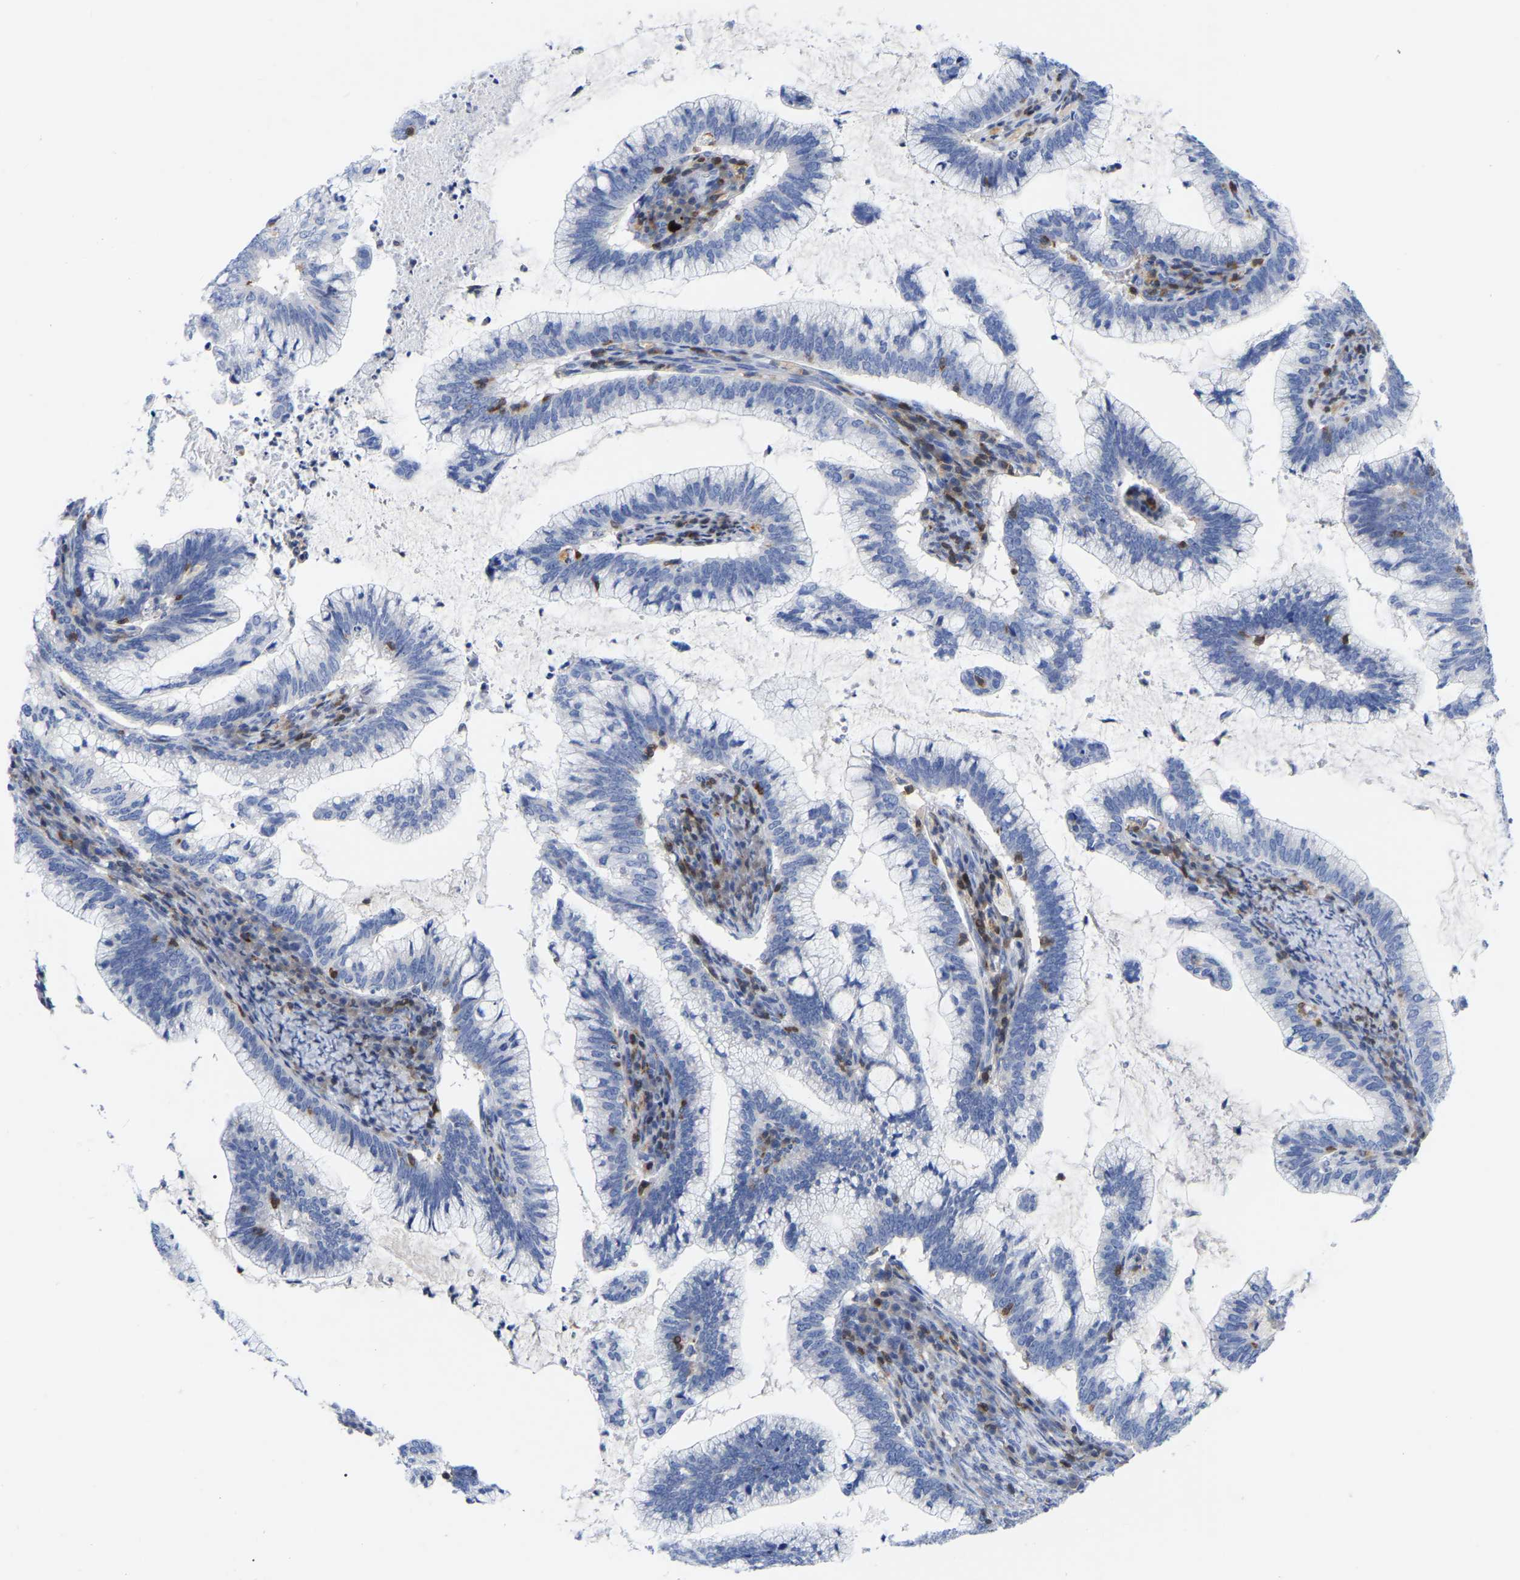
{"staining": {"intensity": "negative", "quantity": "none", "location": "none"}, "tissue": "cervical cancer", "cell_type": "Tumor cells", "image_type": "cancer", "snomed": [{"axis": "morphology", "description": "Adenocarcinoma, NOS"}, {"axis": "topography", "description": "Cervix"}], "caption": "Immunohistochemical staining of human cervical adenocarcinoma displays no significant expression in tumor cells.", "gene": "PTPN7", "patient": {"sex": "female", "age": 36}}